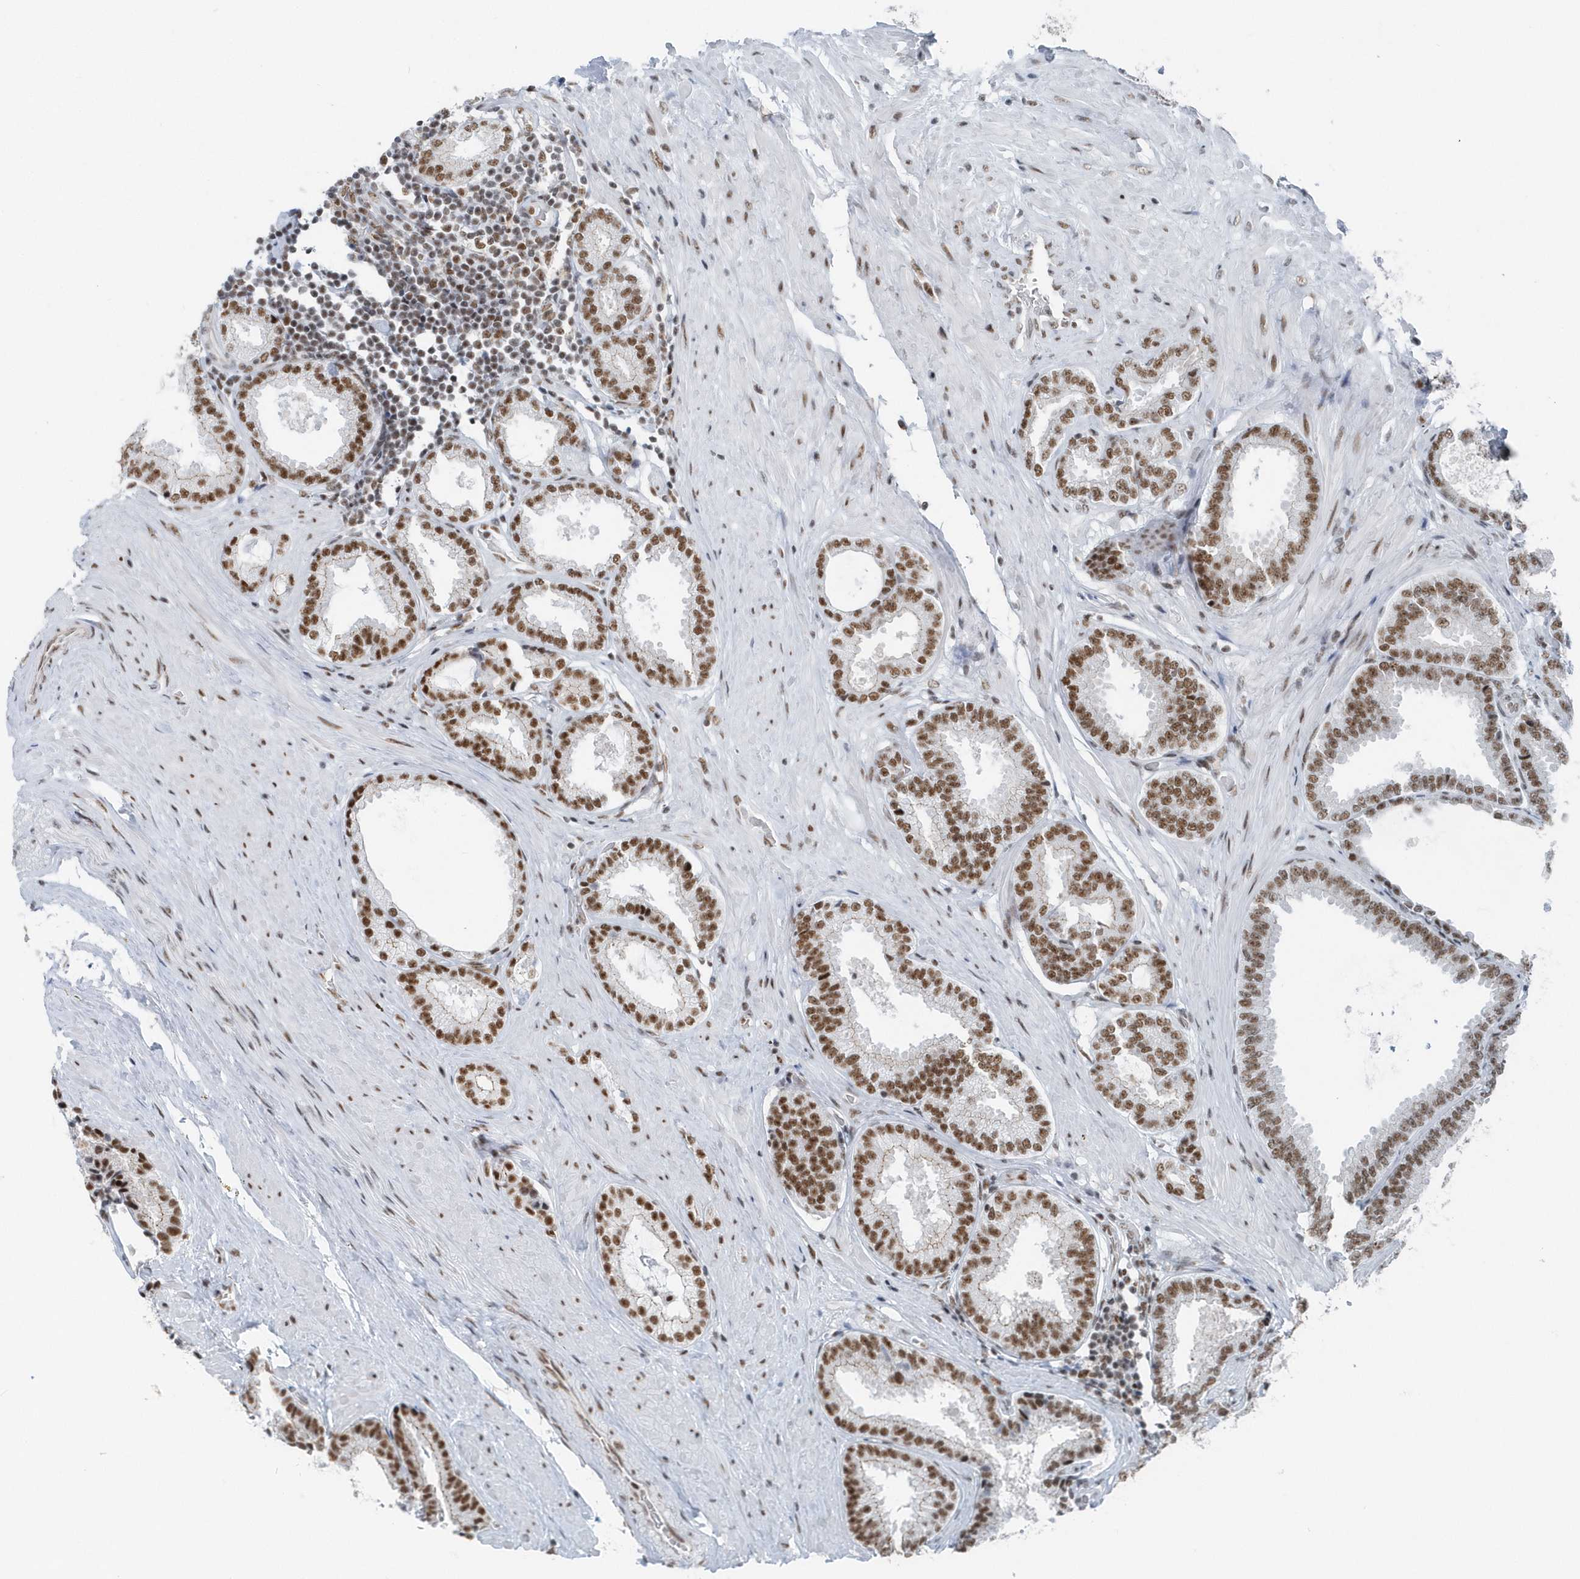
{"staining": {"intensity": "strong", "quantity": ">75%", "location": "nuclear"}, "tissue": "prostate cancer", "cell_type": "Tumor cells", "image_type": "cancer", "snomed": [{"axis": "morphology", "description": "Normal tissue, NOS"}, {"axis": "morphology", "description": "Adenocarcinoma, Low grade"}, {"axis": "topography", "description": "Prostate"}, {"axis": "topography", "description": "Peripheral nerve tissue"}], "caption": "This micrograph displays immunohistochemistry staining of human low-grade adenocarcinoma (prostate), with high strong nuclear expression in approximately >75% of tumor cells.", "gene": "FIP1L1", "patient": {"sex": "male", "age": 71}}